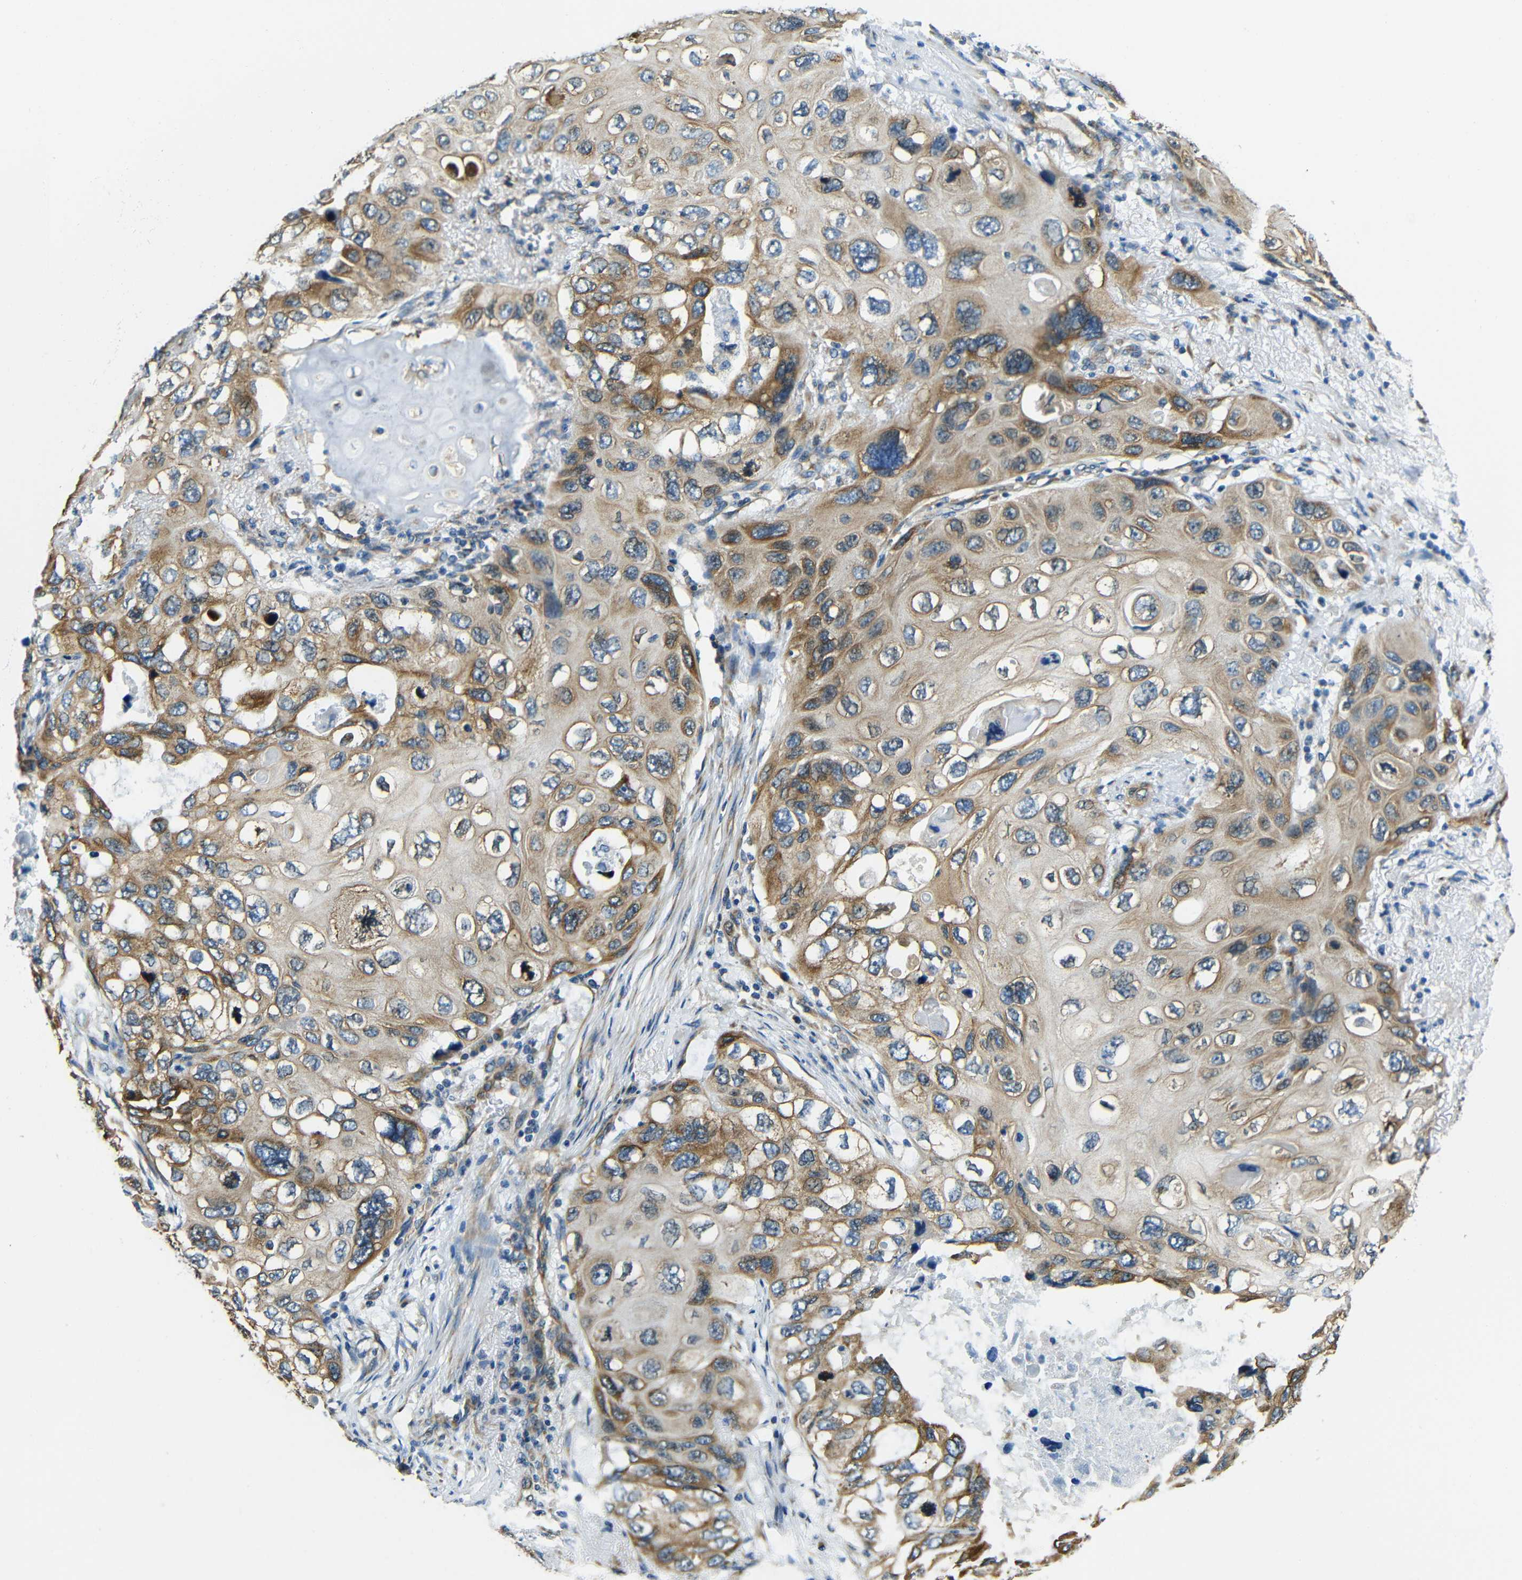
{"staining": {"intensity": "moderate", "quantity": ">75%", "location": "cytoplasmic/membranous"}, "tissue": "lung cancer", "cell_type": "Tumor cells", "image_type": "cancer", "snomed": [{"axis": "morphology", "description": "Squamous cell carcinoma, NOS"}, {"axis": "topography", "description": "Lung"}], "caption": "DAB immunohistochemical staining of human squamous cell carcinoma (lung) exhibits moderate cytoplasmic/membranous protein positivity in about >75% of tumor cells. The staining is performed using DAB brown chromogen to label protein expression. The nuclei are counter-stained blue using hematoxylin.", "gene": "VAPB", "patient": {"sex": "female", "age": 73}}